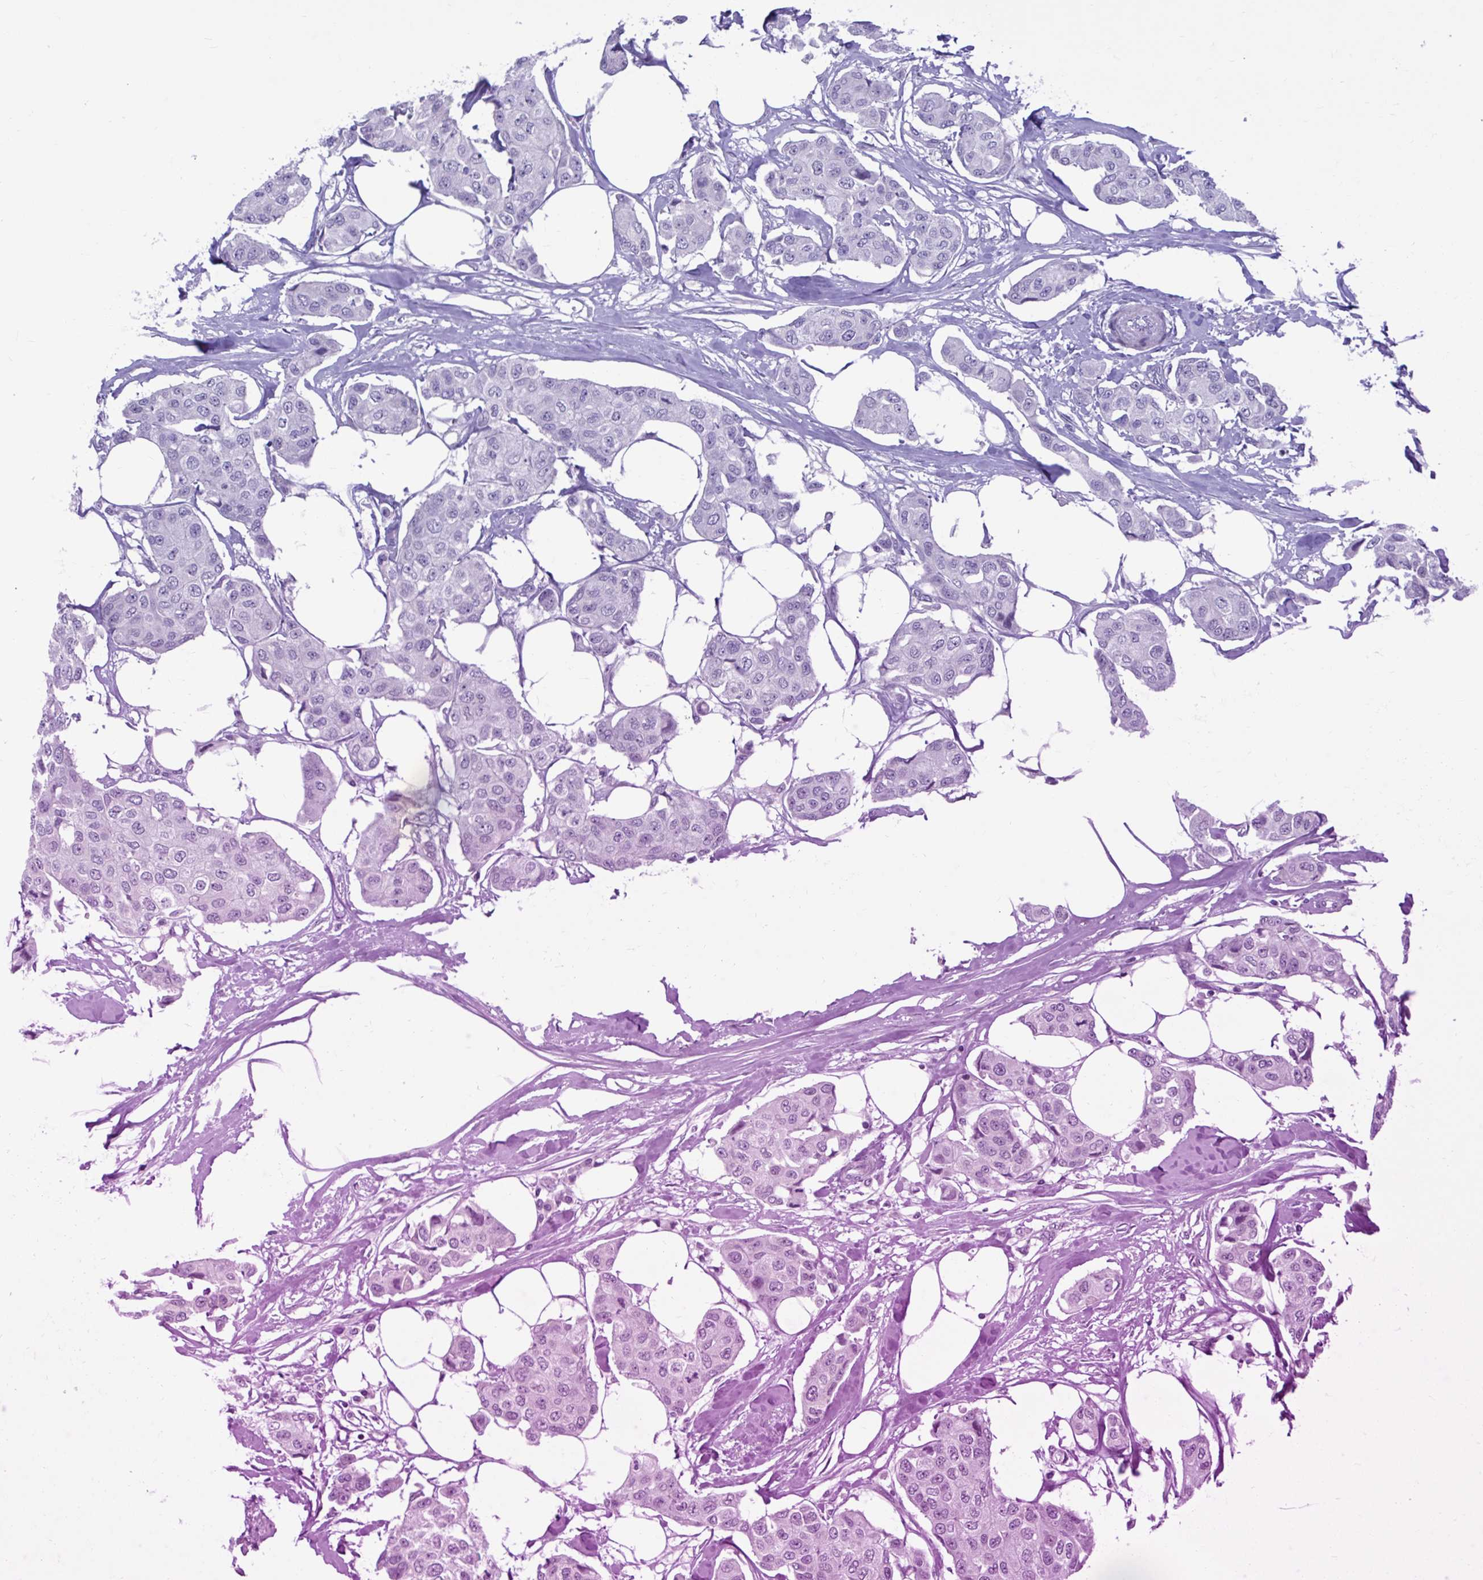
{"staining": {"intensity": "negative", "quantity": "none", "location": "none"}, "tissue": "breast cancer", "cell_type": "Tumor cells", "image_type": "cancer", "snomed": [{"axis": "morphology", "description": "Duct carcinoma"}, {"axis": "topography", "description": "Breast"}, {"axis": "topography", "description": "Lymph node"}], "caption": "The micrograph demonstrates no staining of tumor cells in breast cancer.", "gene": "FAM153A", "patient": {"sex": "female", "age": 80}}